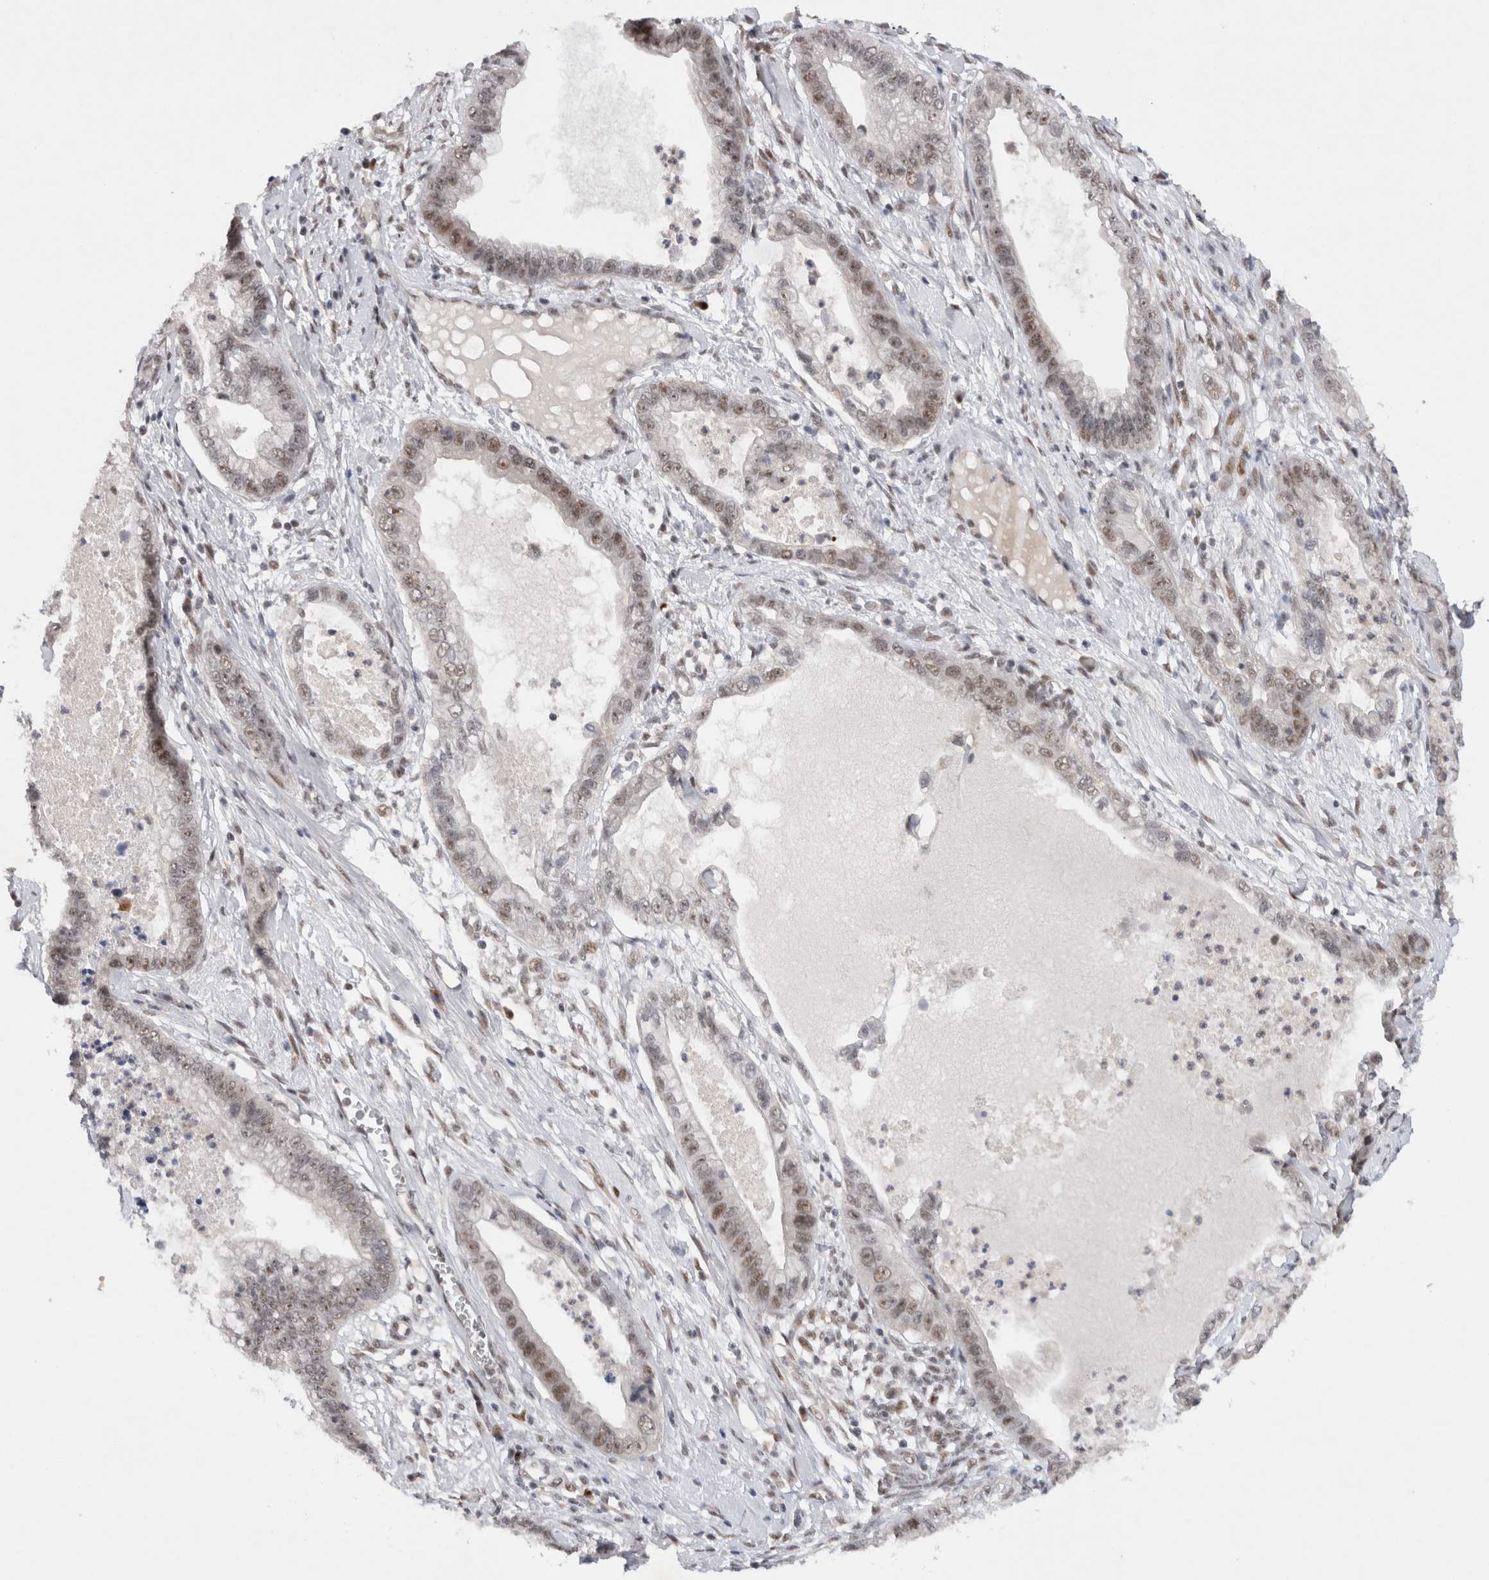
{"staining": {"intensity": "weak", "quantity": ">75%", "location": "nuclear"}, "tissue": "cervical cancer", "cell_type": "Tumor cells", "image_type": "cancer", "snomed": [{"axis": "morphology", "description": "Adenocarcinoma, NOS"}, {"axis": "topography", "description": "Cervix"}], "caption": "Tumor cells display low levels of weak nuclear staining in about >75% of cells in human cervical cancer (adenocarcinoma).", "gene": "HESX1", "patient": {"sex": "female", "age": 44}}